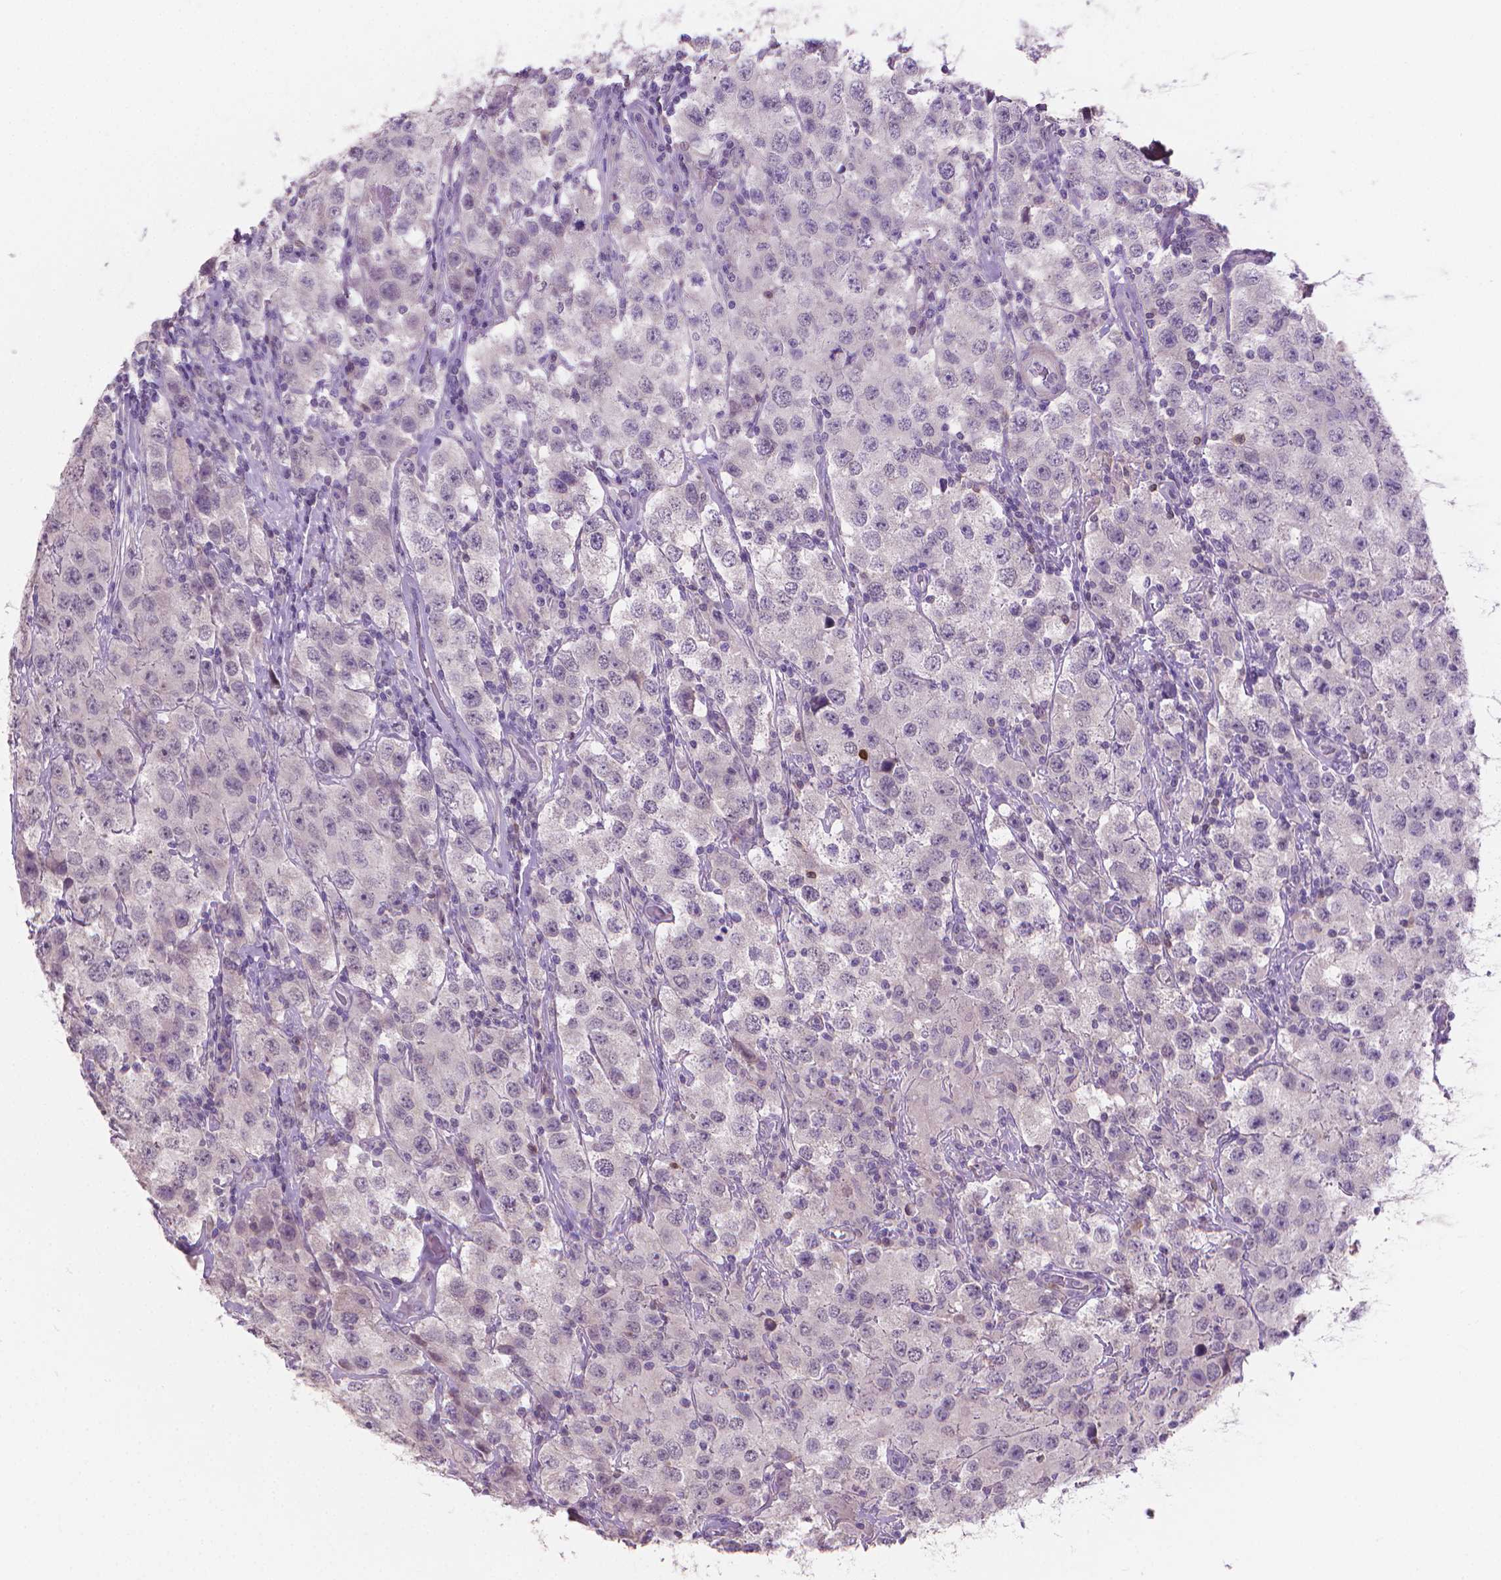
{"staining": {"intensity": "negative", "quantity": "none", "location": "none"}, "tissue": "testis cancer", "cell_type": "Tumor cells", "image_type": "cancer", "snomed": [{"axis": "morphology", "description": "Seminoma, NOS"}, {"axis": "topography", "description": "Testis"}], "caption": "Immunohistochemistry (IHC) histopathology image of neoplastic tissue: human testis cancer (seminoma) stained with DAB (3,3'-diaminobenzidine) displays no significant protein staining in tumor cells.", "gene": "GSDMA", "patient": {"sex": "male", "age": 52}}